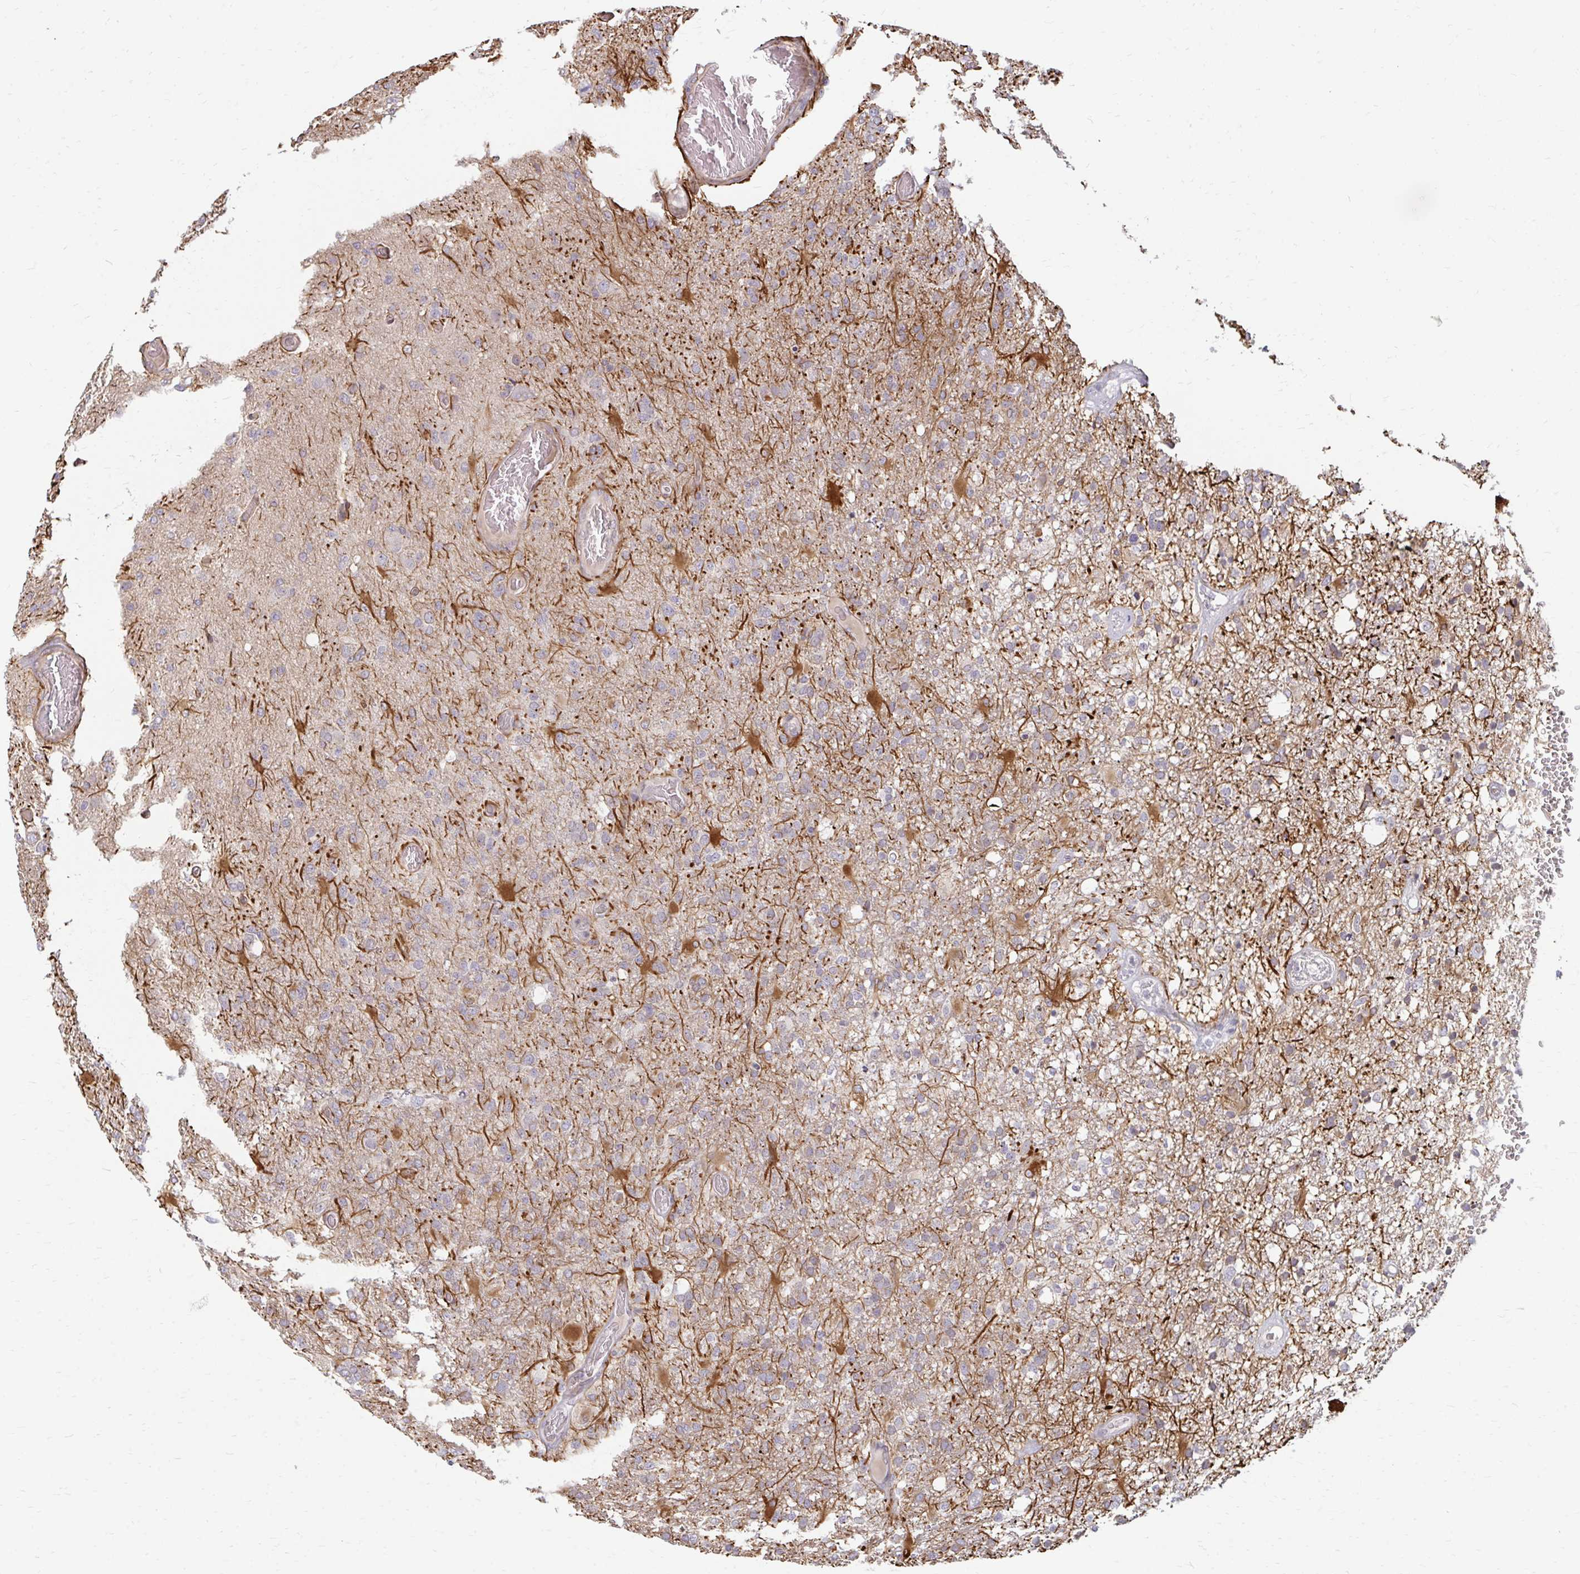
{"staining": {"intensity": "negative", "quantity": "none", "location": "none"}, "tissue": "glioma", "cell_type": "Tumor cells", "image_type": "cancer", "snomed": [{"axis": "morphology", "description": "Glioma, malignant, High grade"}, {"axis": "topography", "description": "Brain"}], "caption": "This is a micrograph of IHC staining of glioma, which shows no expression in tumor cells.", "gene": "GPC5", "patient": {"sex": "female", "age": 74}}